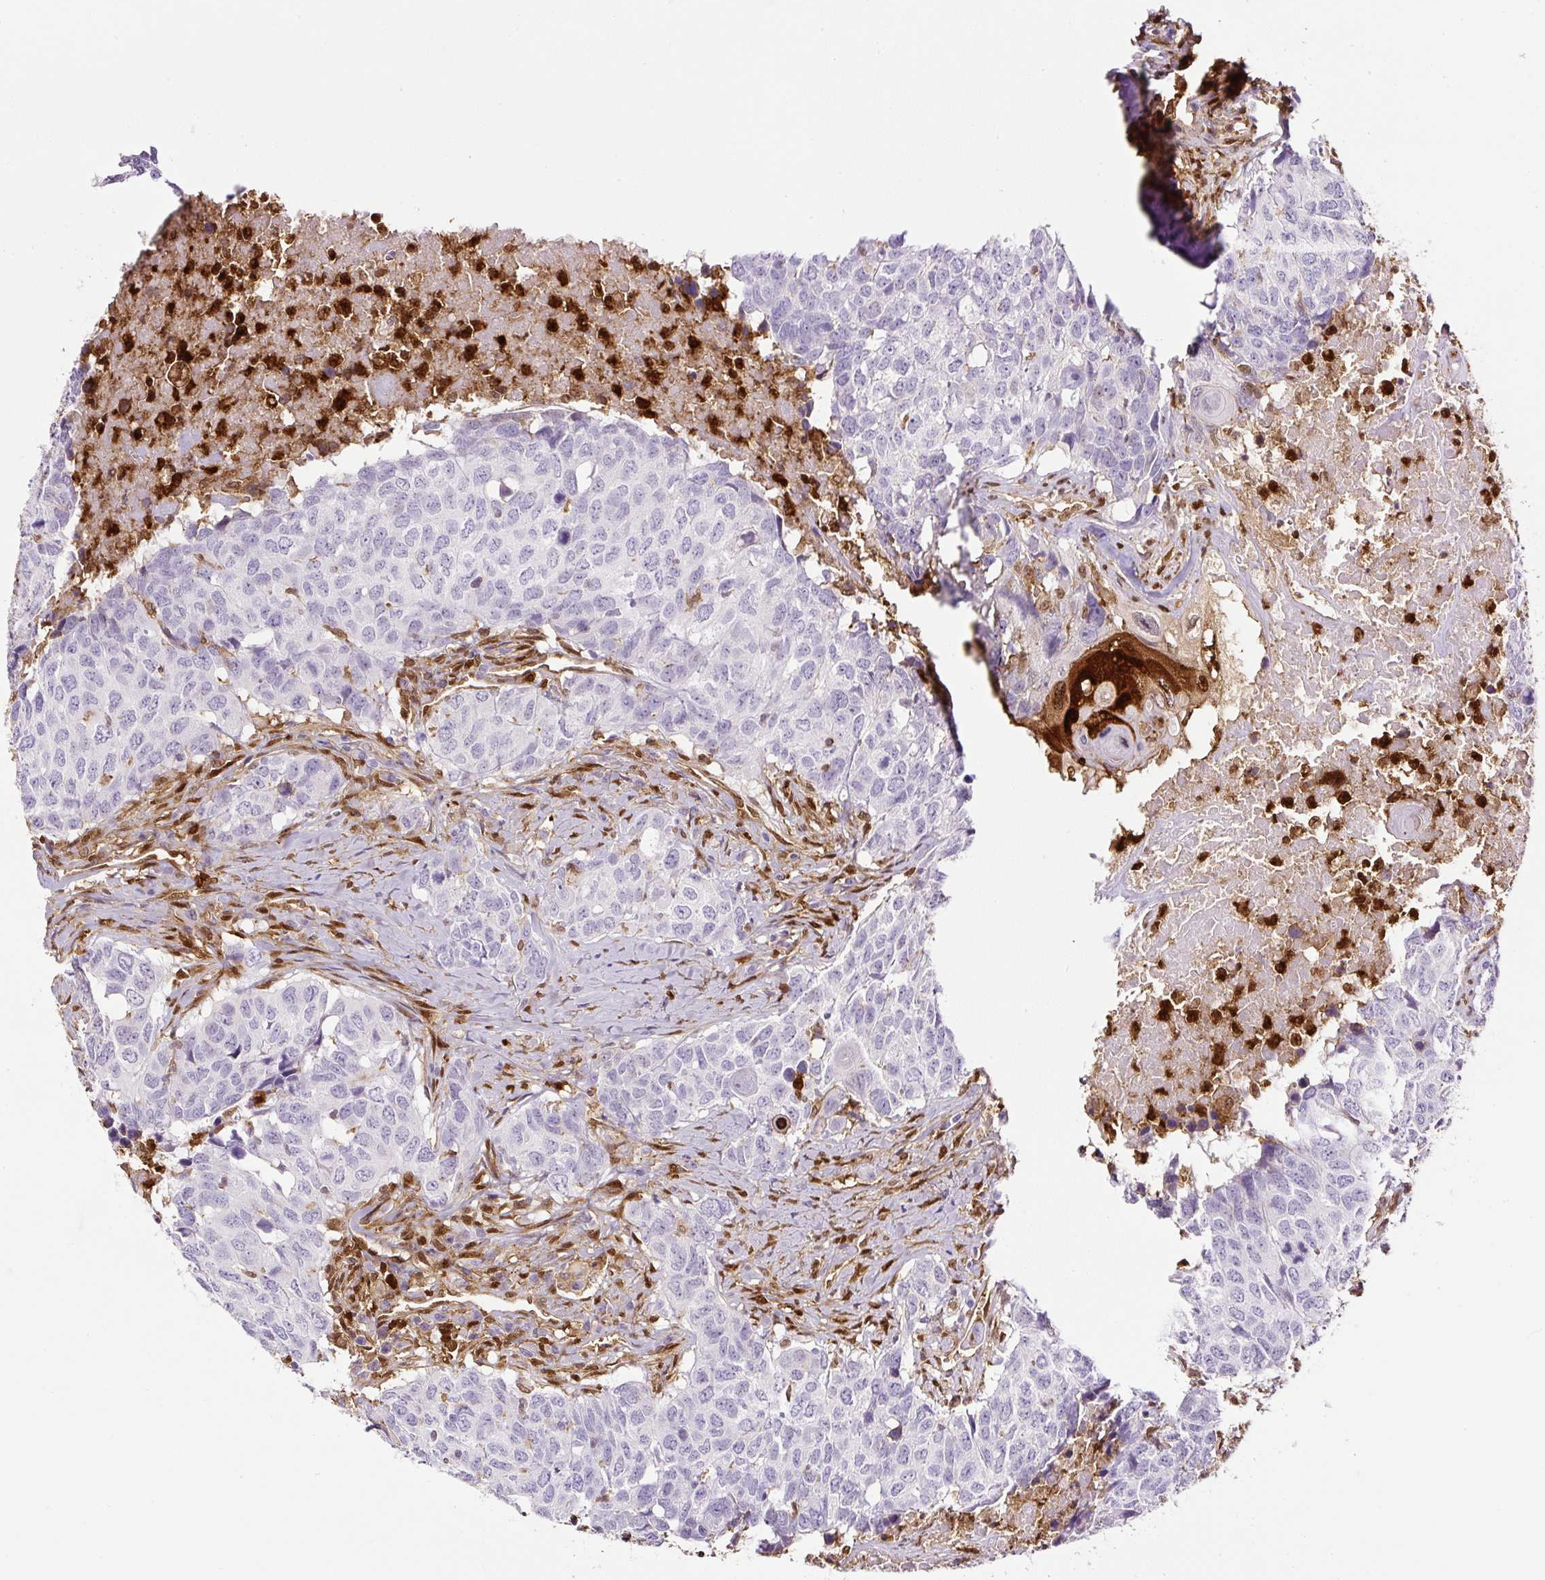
{"staining": {"intensity": "negative", "quantity": "none", "location": "none"}, "tissue": "head and neck cancer", "cell_type": "Tumor cells", "image_type": "cancer", "snomed": [{"axis": "morphology", "description": "Normal tissue, NOS"}, {"axis": "morphology", "description": "Squamous cell carcinoma, NOS"}, {"axis": "topography", "description": "Skeletal muscle"}, {"axis": "topography", "description": "Vascular tissue"}, {"axis": "topography", "description": "Peripheral nerve tissue"}, {"axis": "topography", "description": "Head-Neck"}], "caption": "Immunohistochemistry (IHC) micrograph of human head and neck cancer stained for a protein (brown), which displays no staining in tumor cells.", "gene": "ANXA1", "patient": {"sex": "male", "age": 66}}